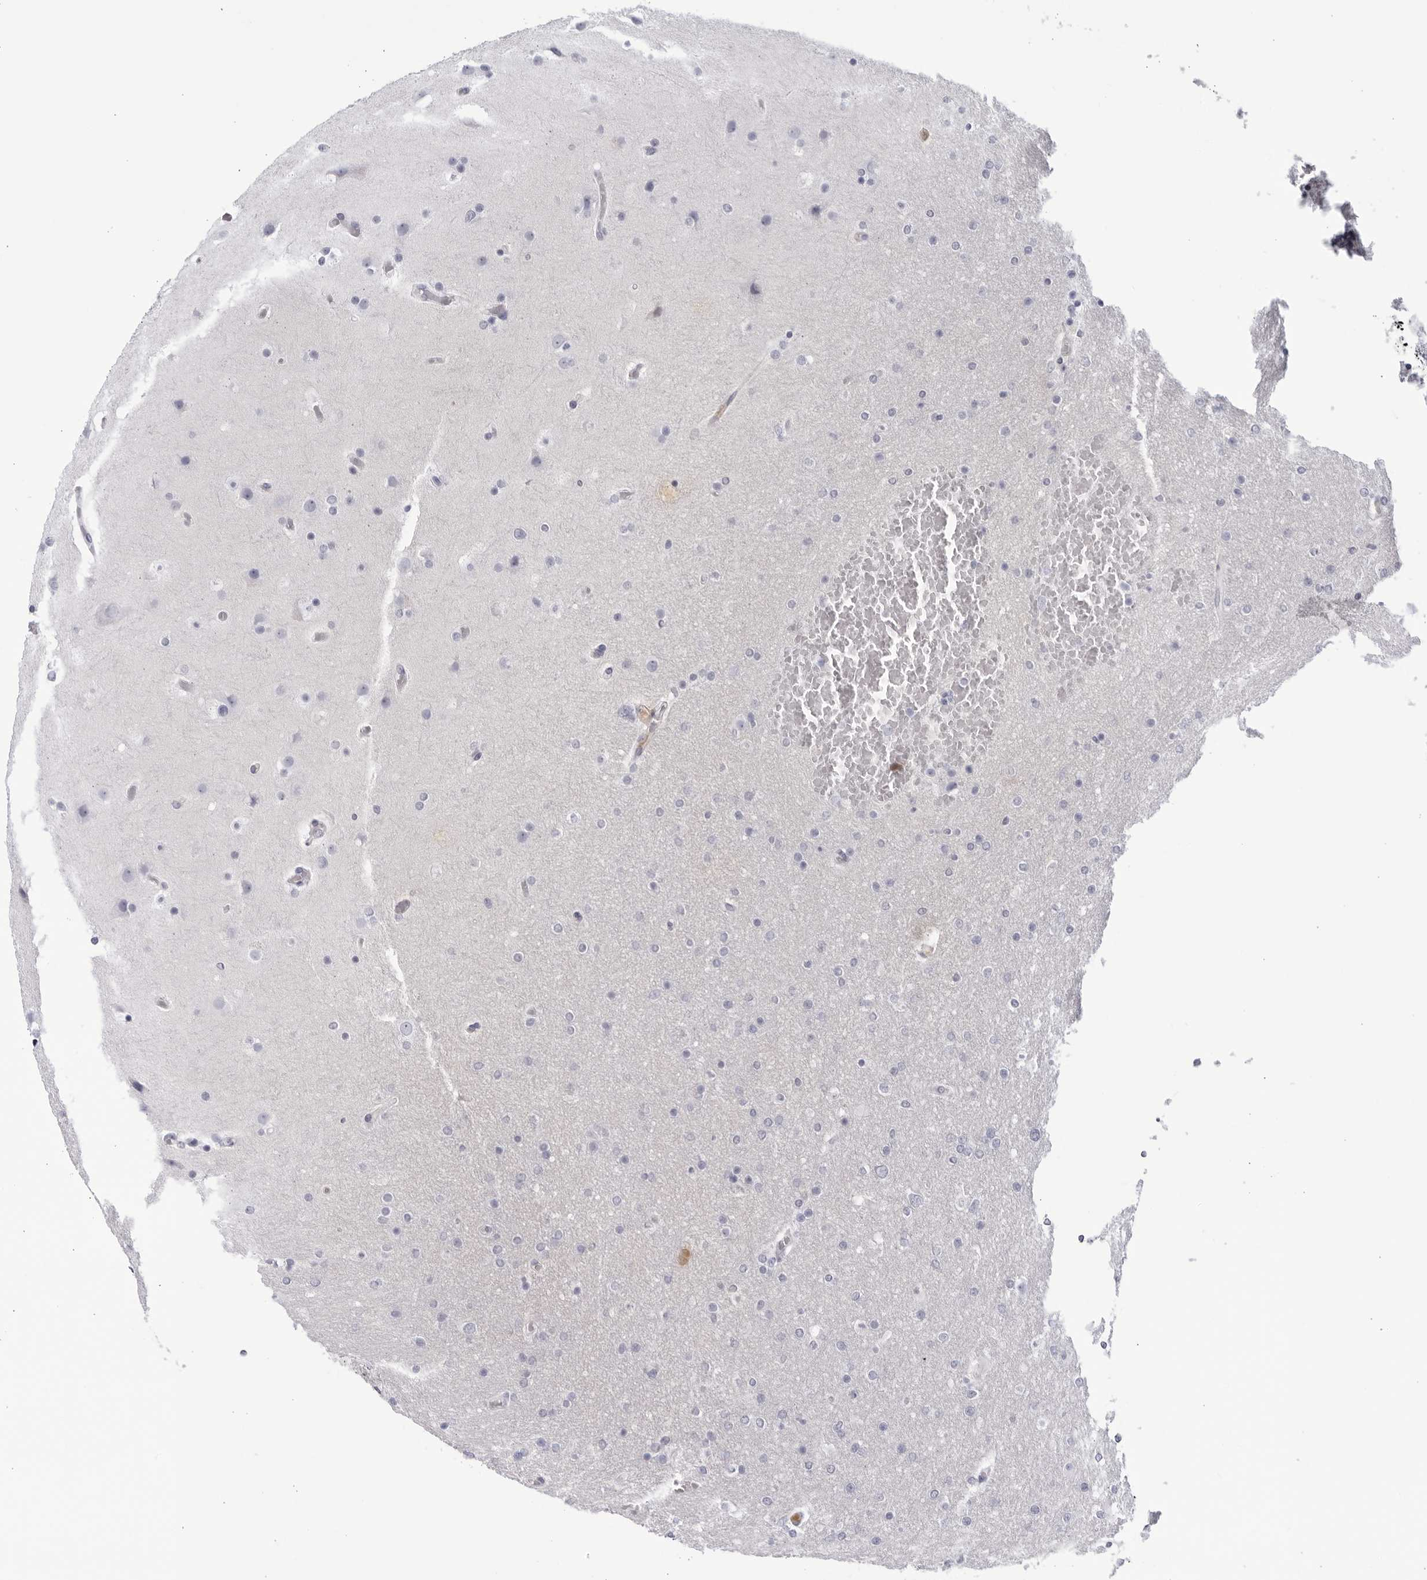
{"staining": {"intensity": "negative", "quantity": "none", "location": "none"}, "tissue": "glioma", "cell_type": "Tumor cells", "image_type": "cancer", "snomed": [{"axis": "morphology", "description": "Glioma, malignant, High grade"}, {"axis": "topography", "description": "Cerebral cortex"}], "caption": "DAB immunohistochemical staining of human glioma reveals no significant positivity in tumor cells.", "gene": "CNBD1", "patient": {"sex": "female", "age": 36}}